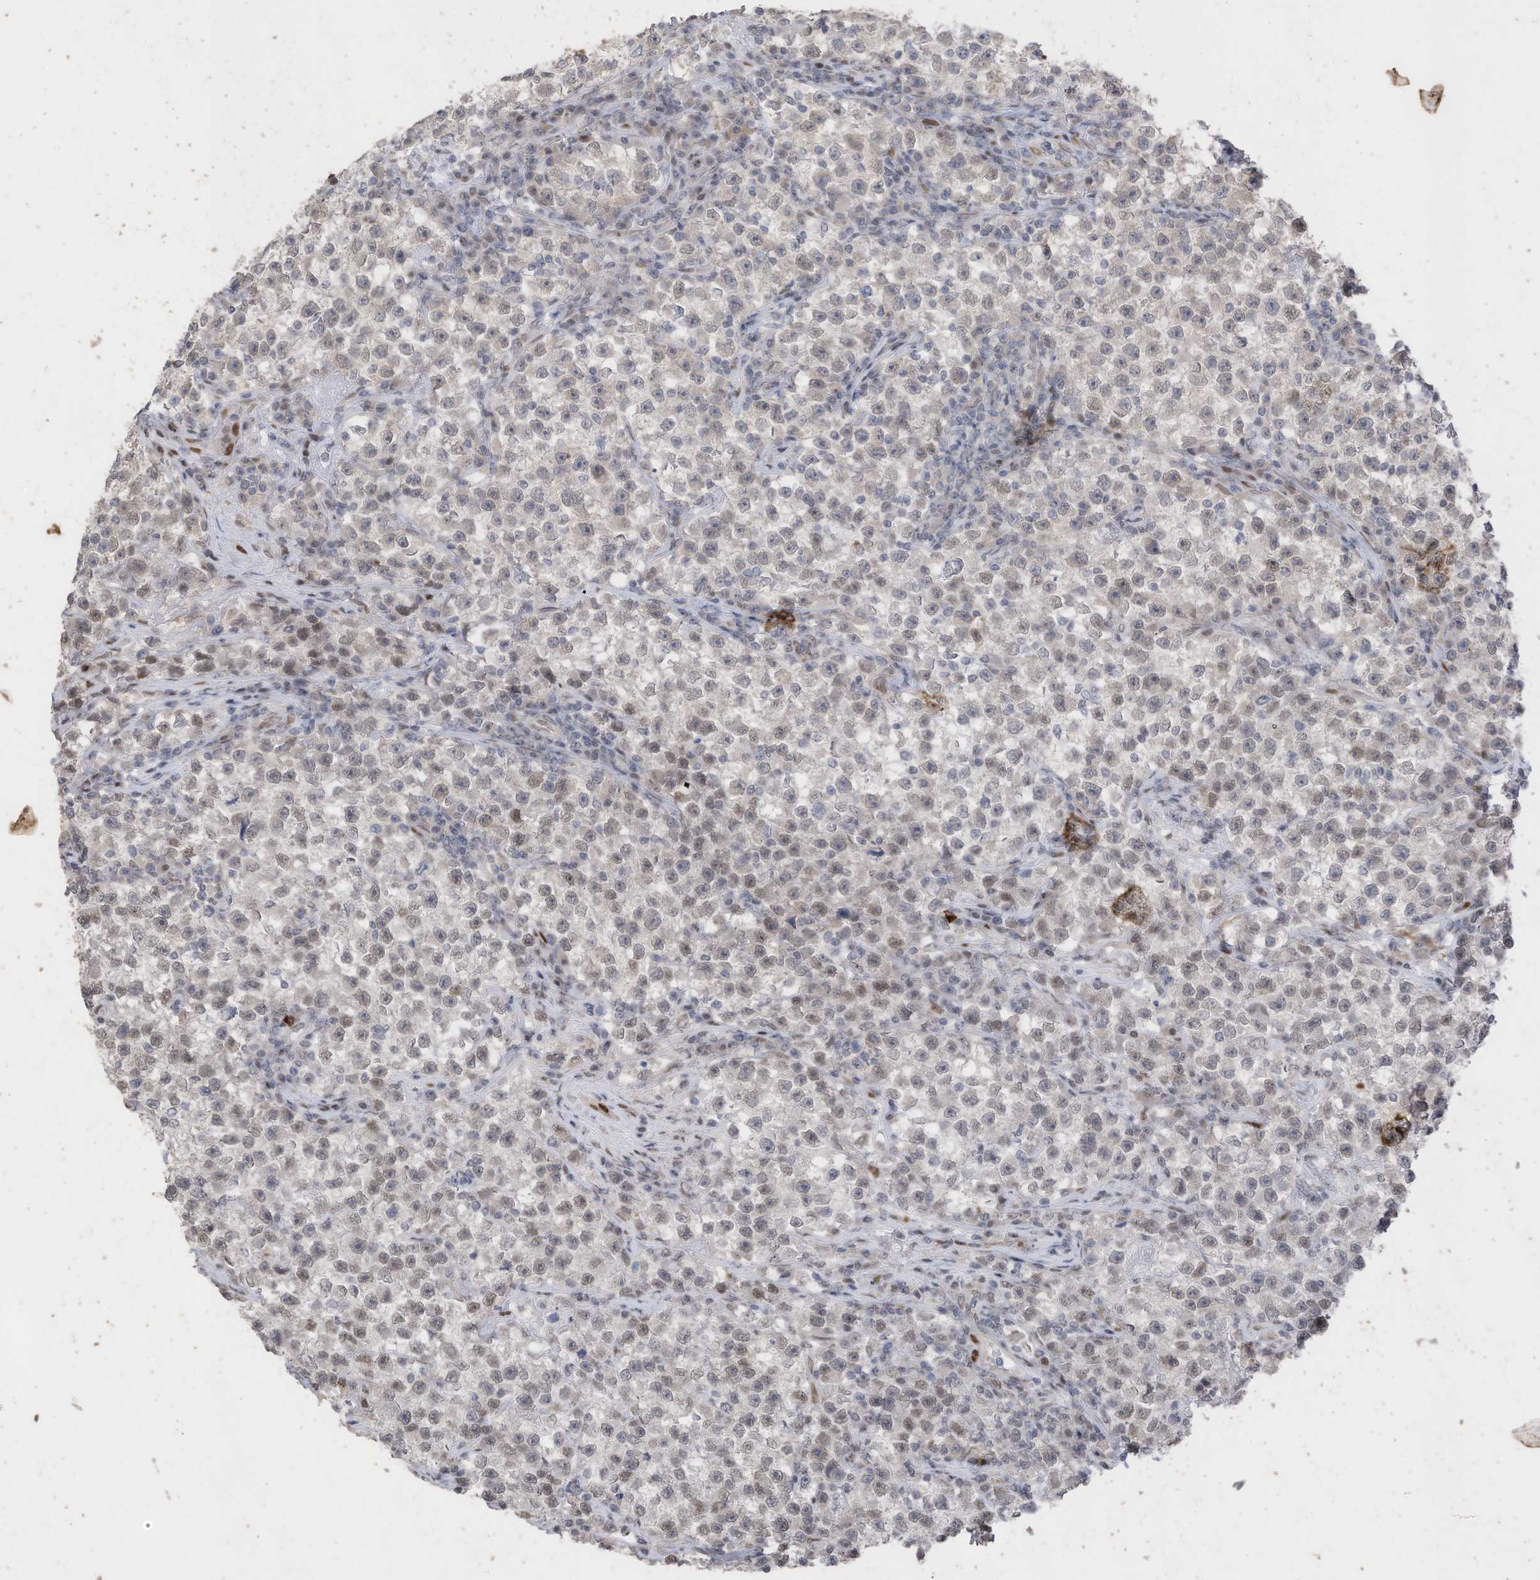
{"staining": {"intensity": "negative", "quantity": "none", "location": "none"}, "tissue": "testis cancer", "cell_type": "Tumor cells", "image_type": "cancer", "snomed": [{"axis": "morphology", "description": "Seminoma, NOS"}, {"axis": "topography", "description": "Testis"}], "caption": "The histopathology image shows no significant expression in tumor cells of testis cancer (seminoma).", "gene": "RABL3", "patient": {"sex": "male", "age": 22}}